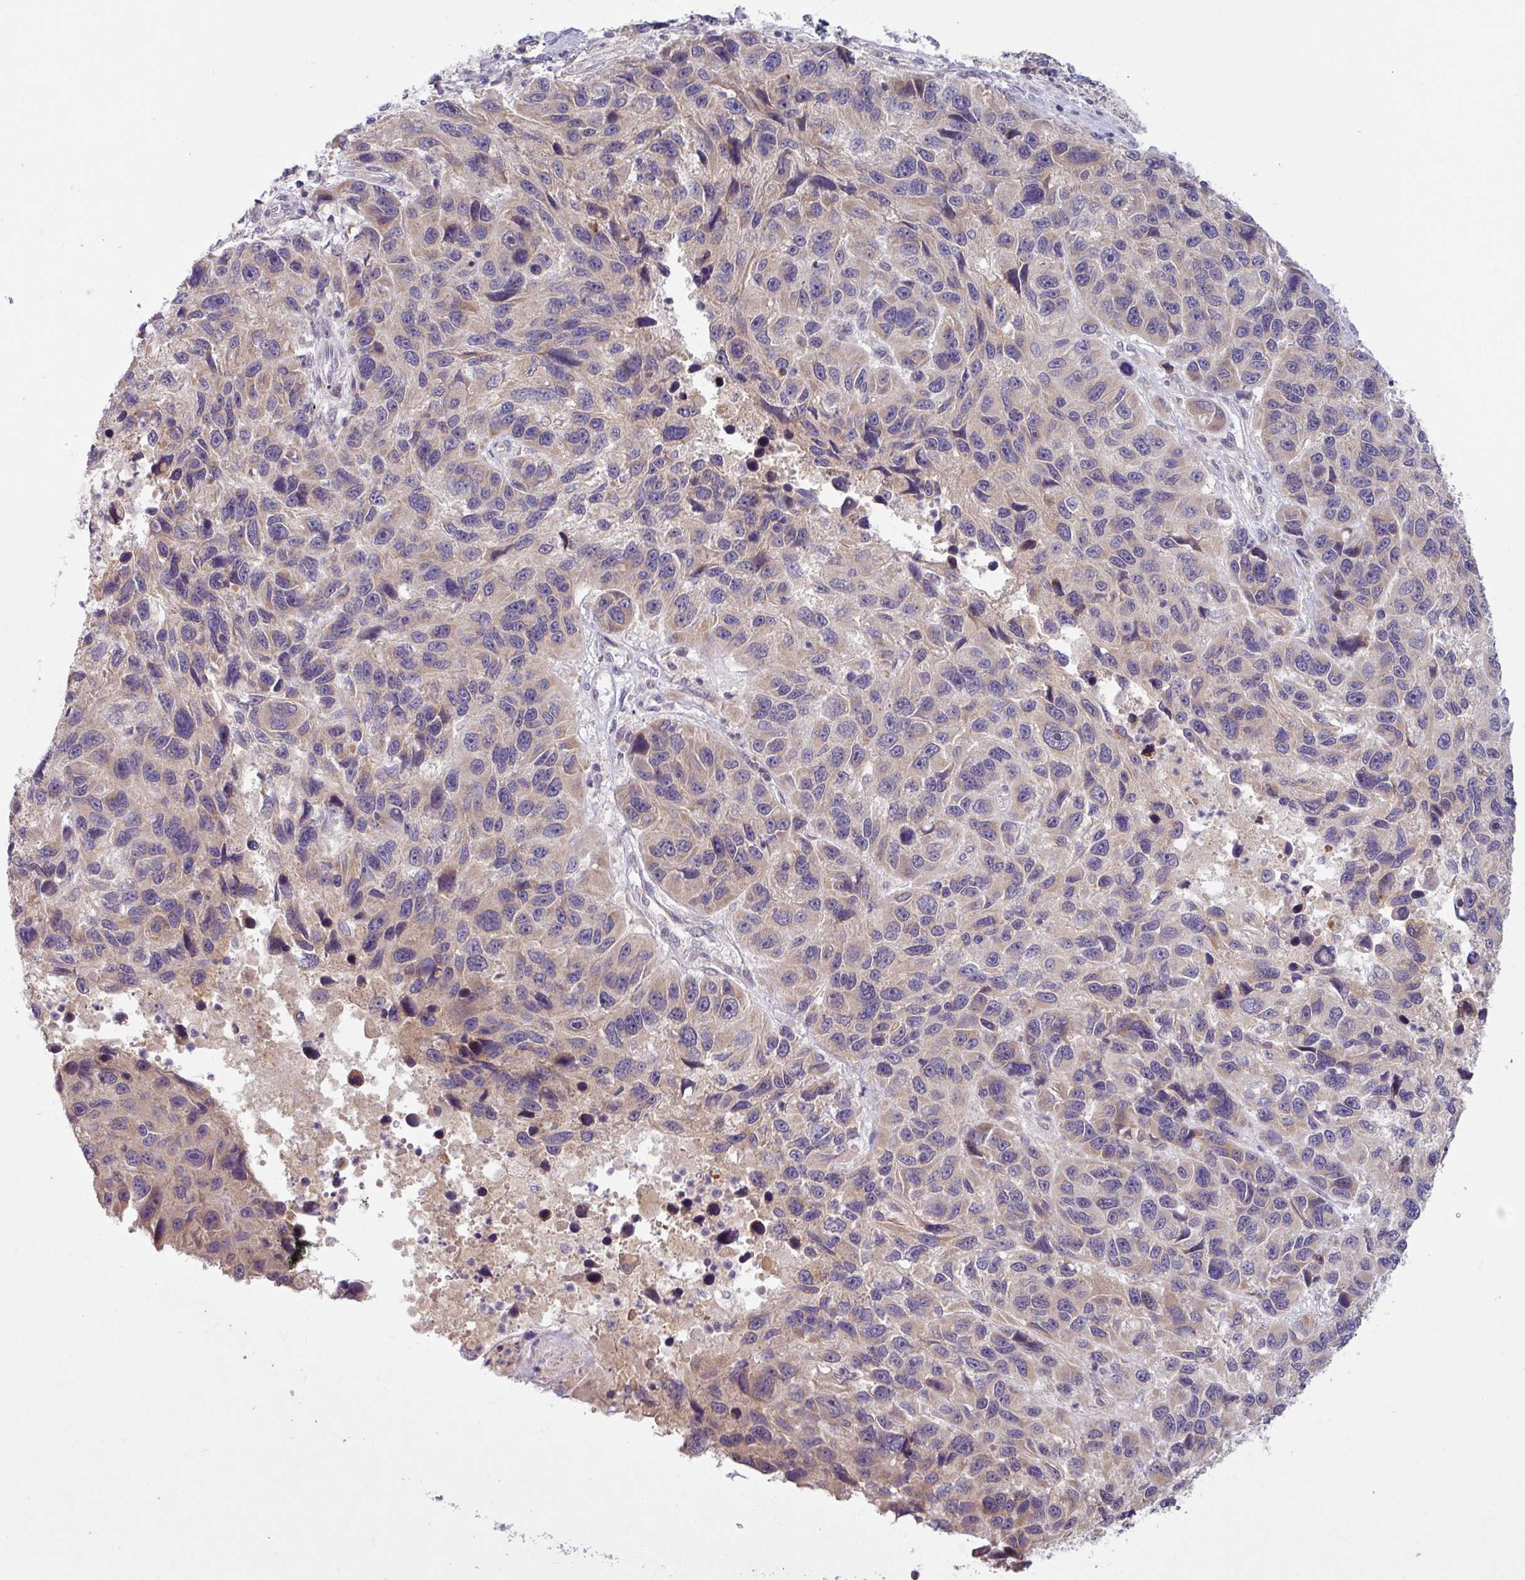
{"staining": {"intensity": "weak", "quantity": "25%-75%", "location": "cytoplasmic/membranous"}, "tissue": "melanoma", "cell_type": "Tumor cells", "image_type": "cancer", "snomed": [{"axis": "morphology", "description": "Malignant melanoma, NOS"}, {"axis": "topography", "description": "Skin"}], "caption": "Immunohistochemical staining of human melanoma shows weak cytoplasmic/membranous protein staining in about 25%-75% of tumor cells. The staining was performed using DAB (3,3'-diaminobenzidine) to visualize the protein expression in brown, while the nuclei were stained in blue with hematoxylin (Magnification: 20x).", "gene": "OGFOD3", "patient": {"sex": "male", "age": 53}}